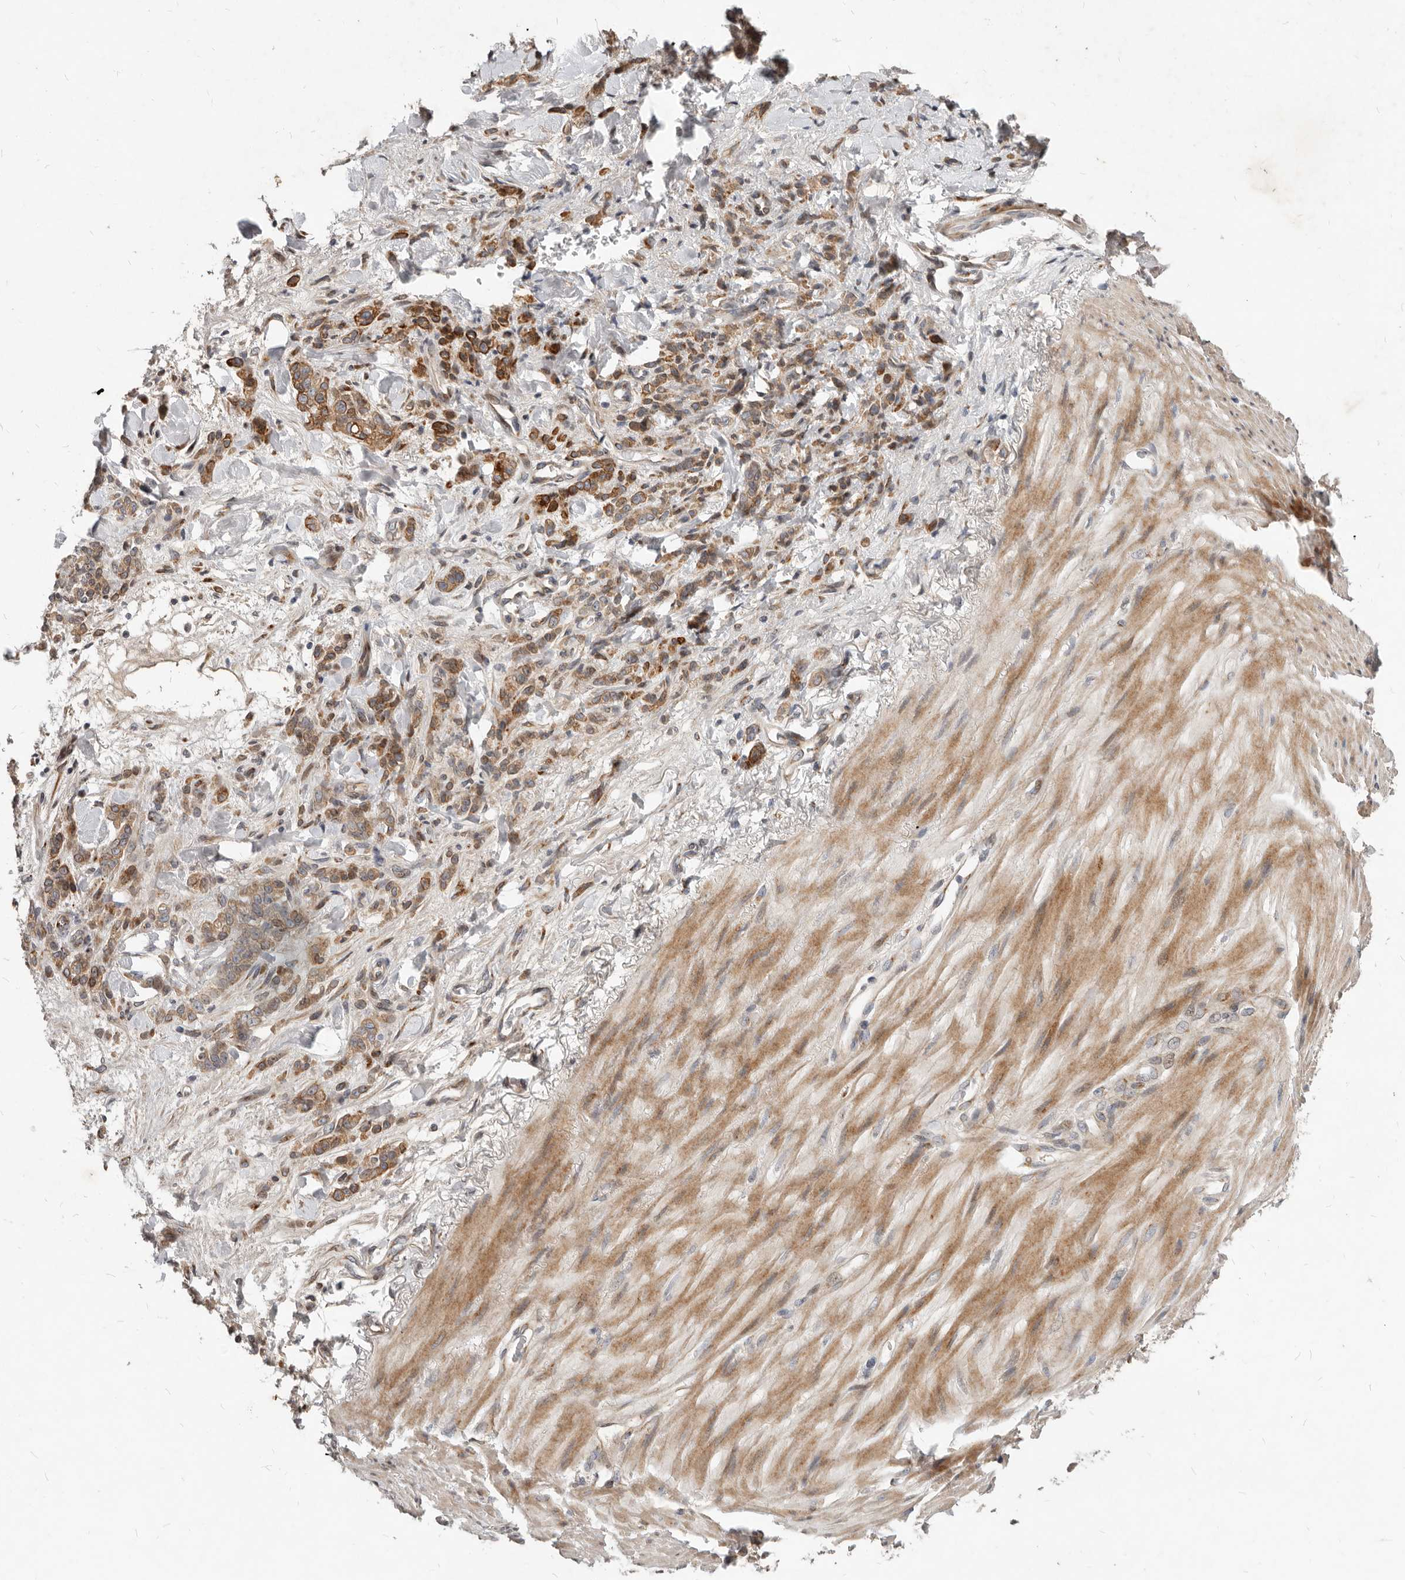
{"staining": {"intensity": "moderate", "quantity": ">75%", "location": "cytoplasmic/membranous"}, "tissue": "stomach cancer", "cell_type": "Tumor cells", "image_type": "cancer", "snomed": [{"axis": "morphology", "description": "Normal tissue, NOS"}, {"axis": "morphology", "description": "Adenocarcinoma, NOS"}, {"axis": "topography", "description": "Stomach"}], "caption": "Immunohistochemistry (DAB) staining of human stomach adenocarcinoma exhibits moderate cytoplasmic/membranous protein staining in about >75% of tumor cells.", "gene": "NPY4R", "patient": {"sex": "male", "age": 82}}